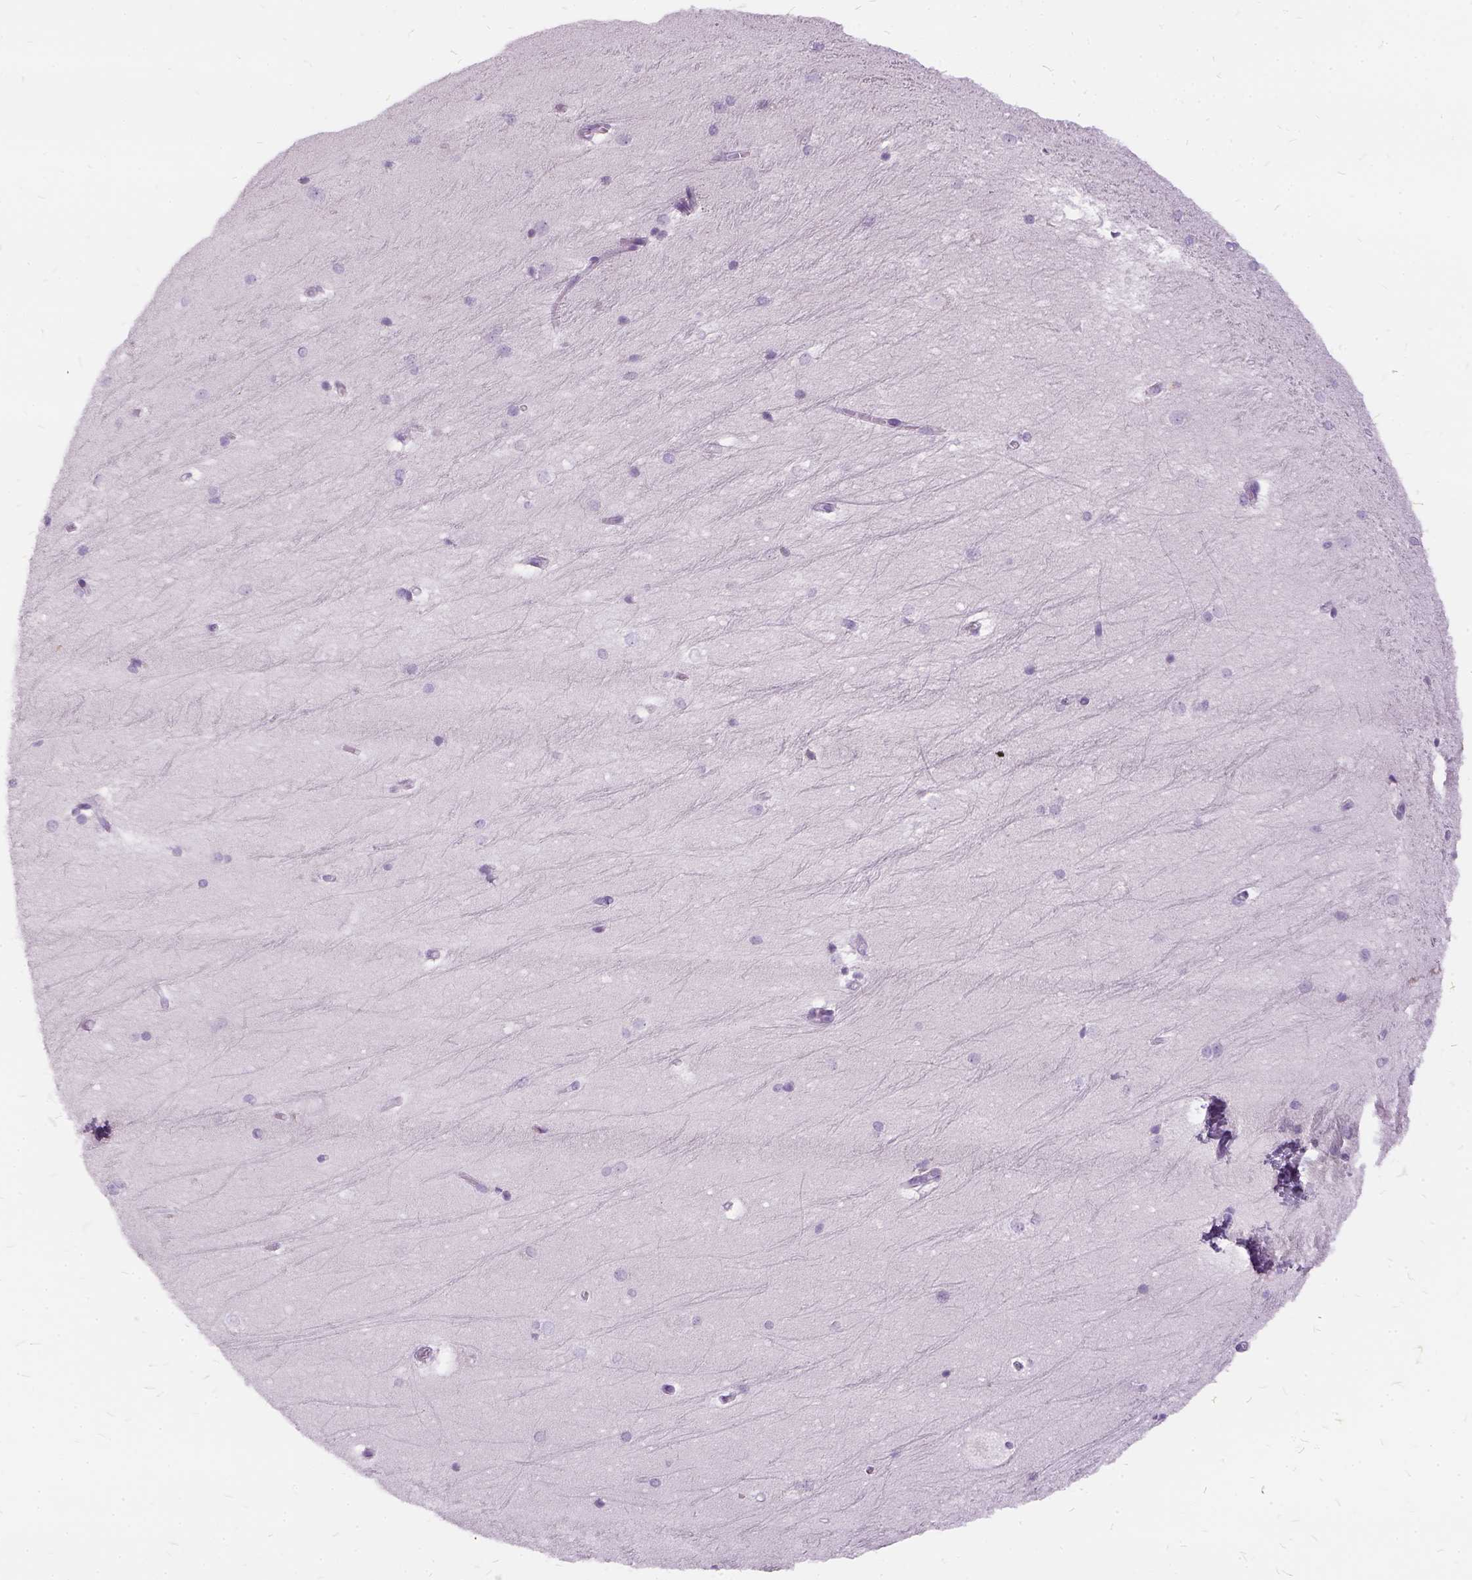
{"staining": {"intensity": "negative", "quantity": "none", "location": "none"}, "tissue": "hippocampus", "cell_type": "Glial cells", "image_type": "normal", "snomed": [{"axis": "morphology", "description": "Normal tissue, NOS"}, {"axis": "topography", "description": "Cerebral cortex"}, {"axis": "topography", "description": "Hippocampus"}], "caption": "Hippocampus stained for a protein using immunohistochemistry (IHC) shows no staining glial cells.", "gene": "FDX1", "patient": {"sex": "female", "age": 19}}